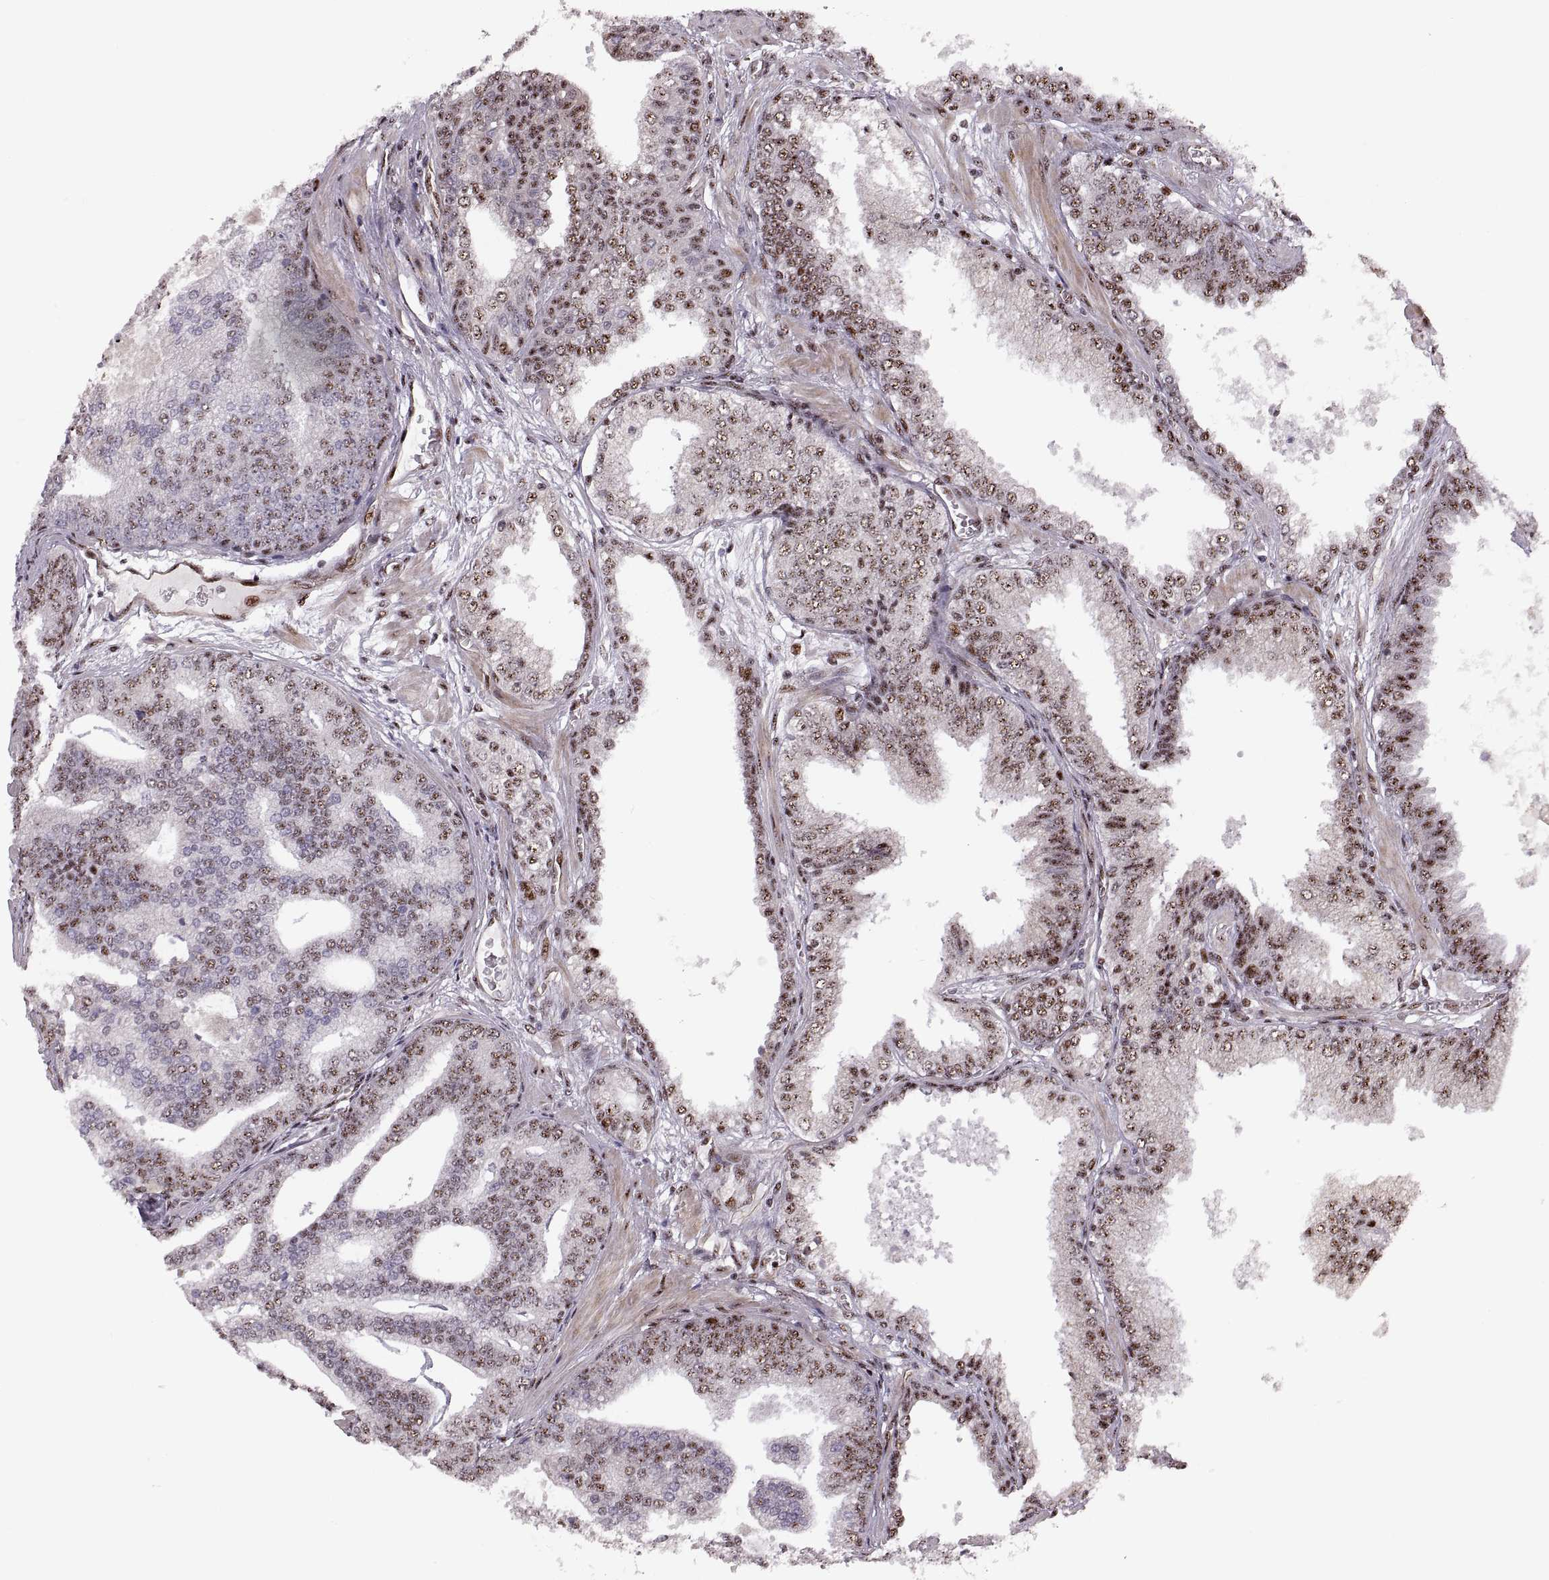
{"staining": {"intensity": "moderate", "quantity": "25%-75%", "location": "nuclear"}, "tissue": "prostate cancer", "cell_type": "Tumor cells", "image_type": "cancer", "snomed": [{"axis": "morphology", "description": "Adenocarcinoma, NOS"}, {"axis": "topography", "description": "Prostate"}], "caption": "This is a photomicrograph of immunohistochemistry (IHC) staining of adenocarcinoma (prostate), which shows moderate positivity in the nuclear of tumor cells.", "gene": "ZCCHC17", "patient": {"sex": "male", "age": 64}}